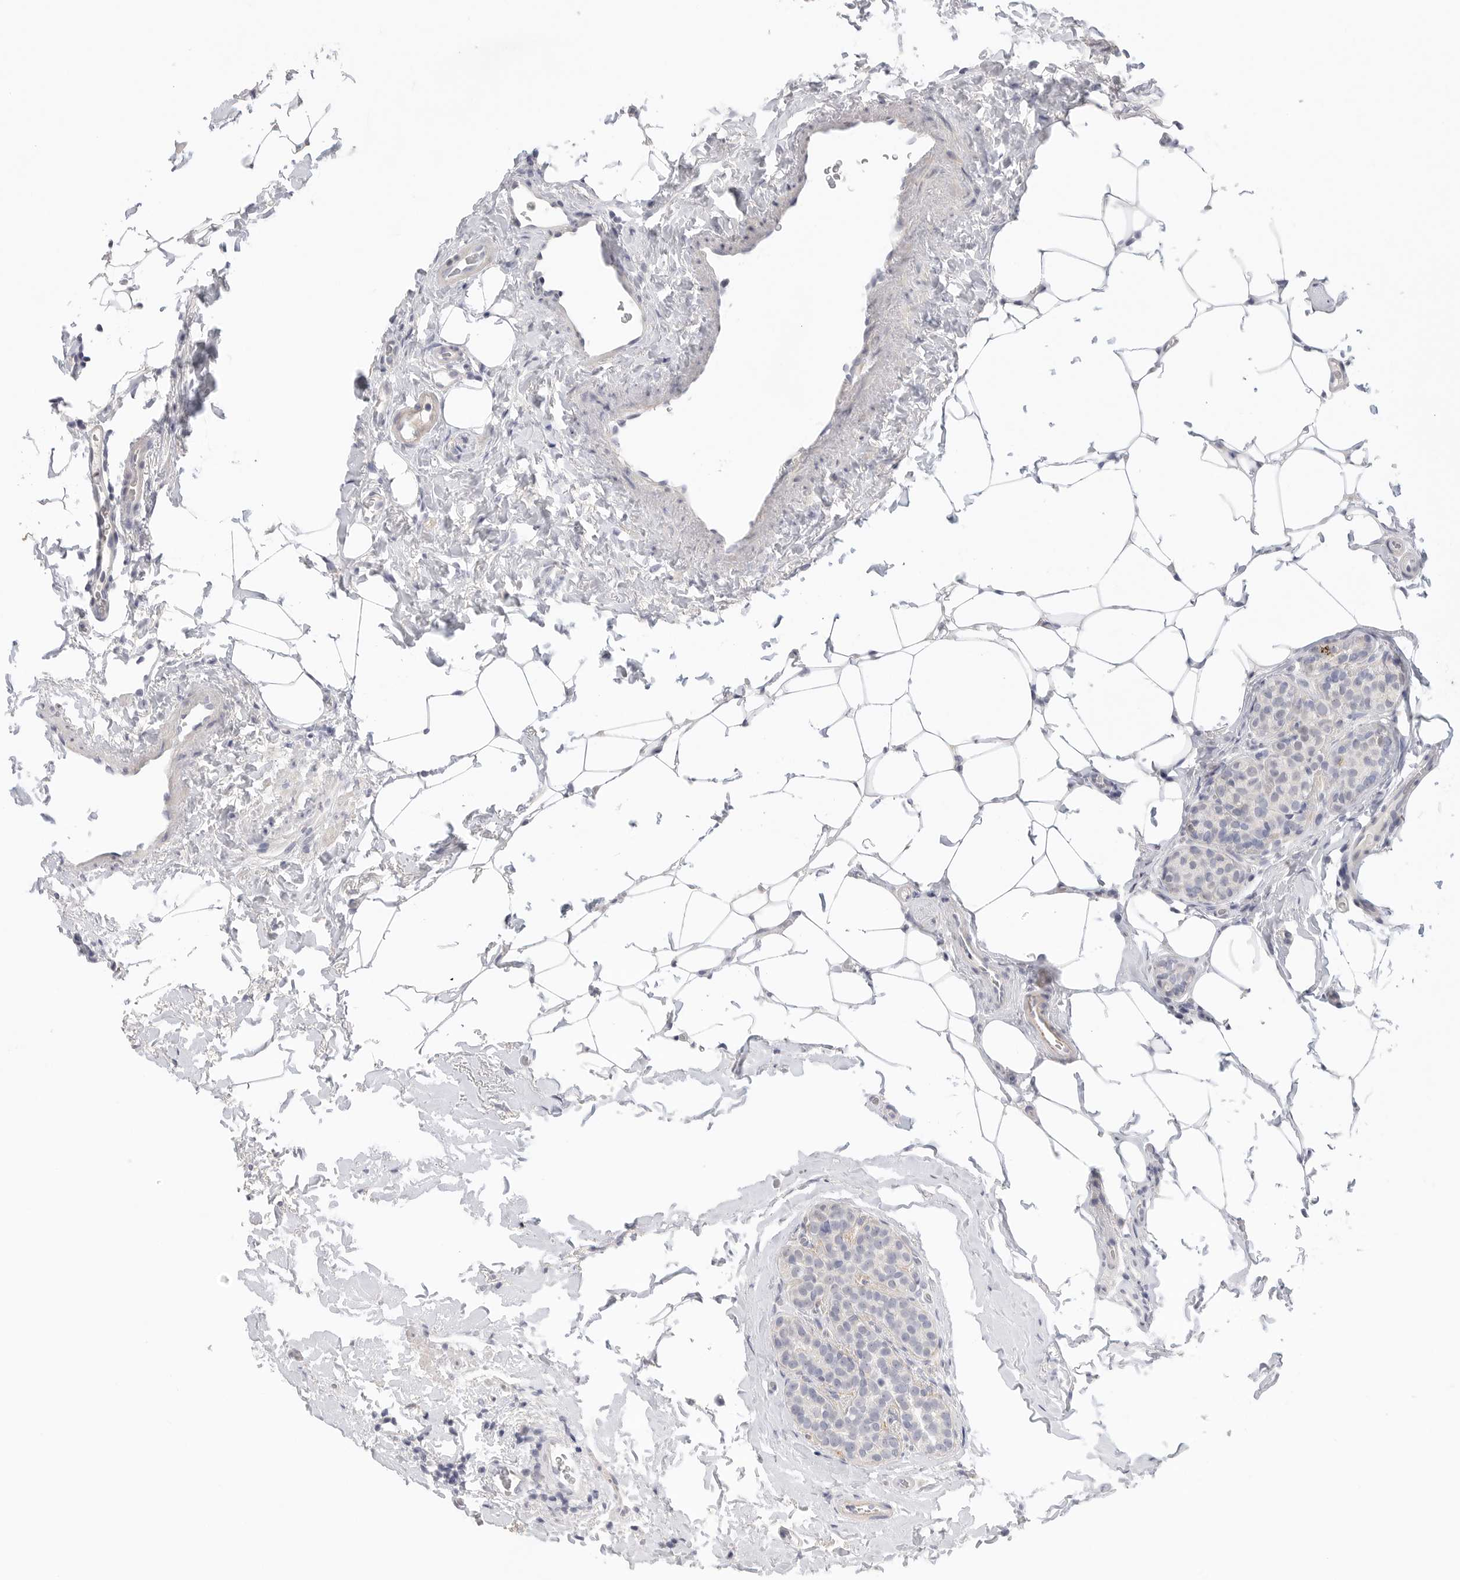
{"staining": {"intensity": "negative", "quantity": "none", "location": "none"}, "tissue": "breast cancer", "cell_type": "Tumor cells", "image_type": "cancer", "snomed": [{"axis": "morphology", "description": "Lobular carcinoma"}, {"axis": "topography", "description": "Breast"}], "caption": "High power microscopy image of an immunohistochemistry (IHC) micrograph of breast lobular carcinoma, revealing no significant staining in tumor cells.", "gene": "FBN2", "patient": {"sex": "female", "age": 50}}